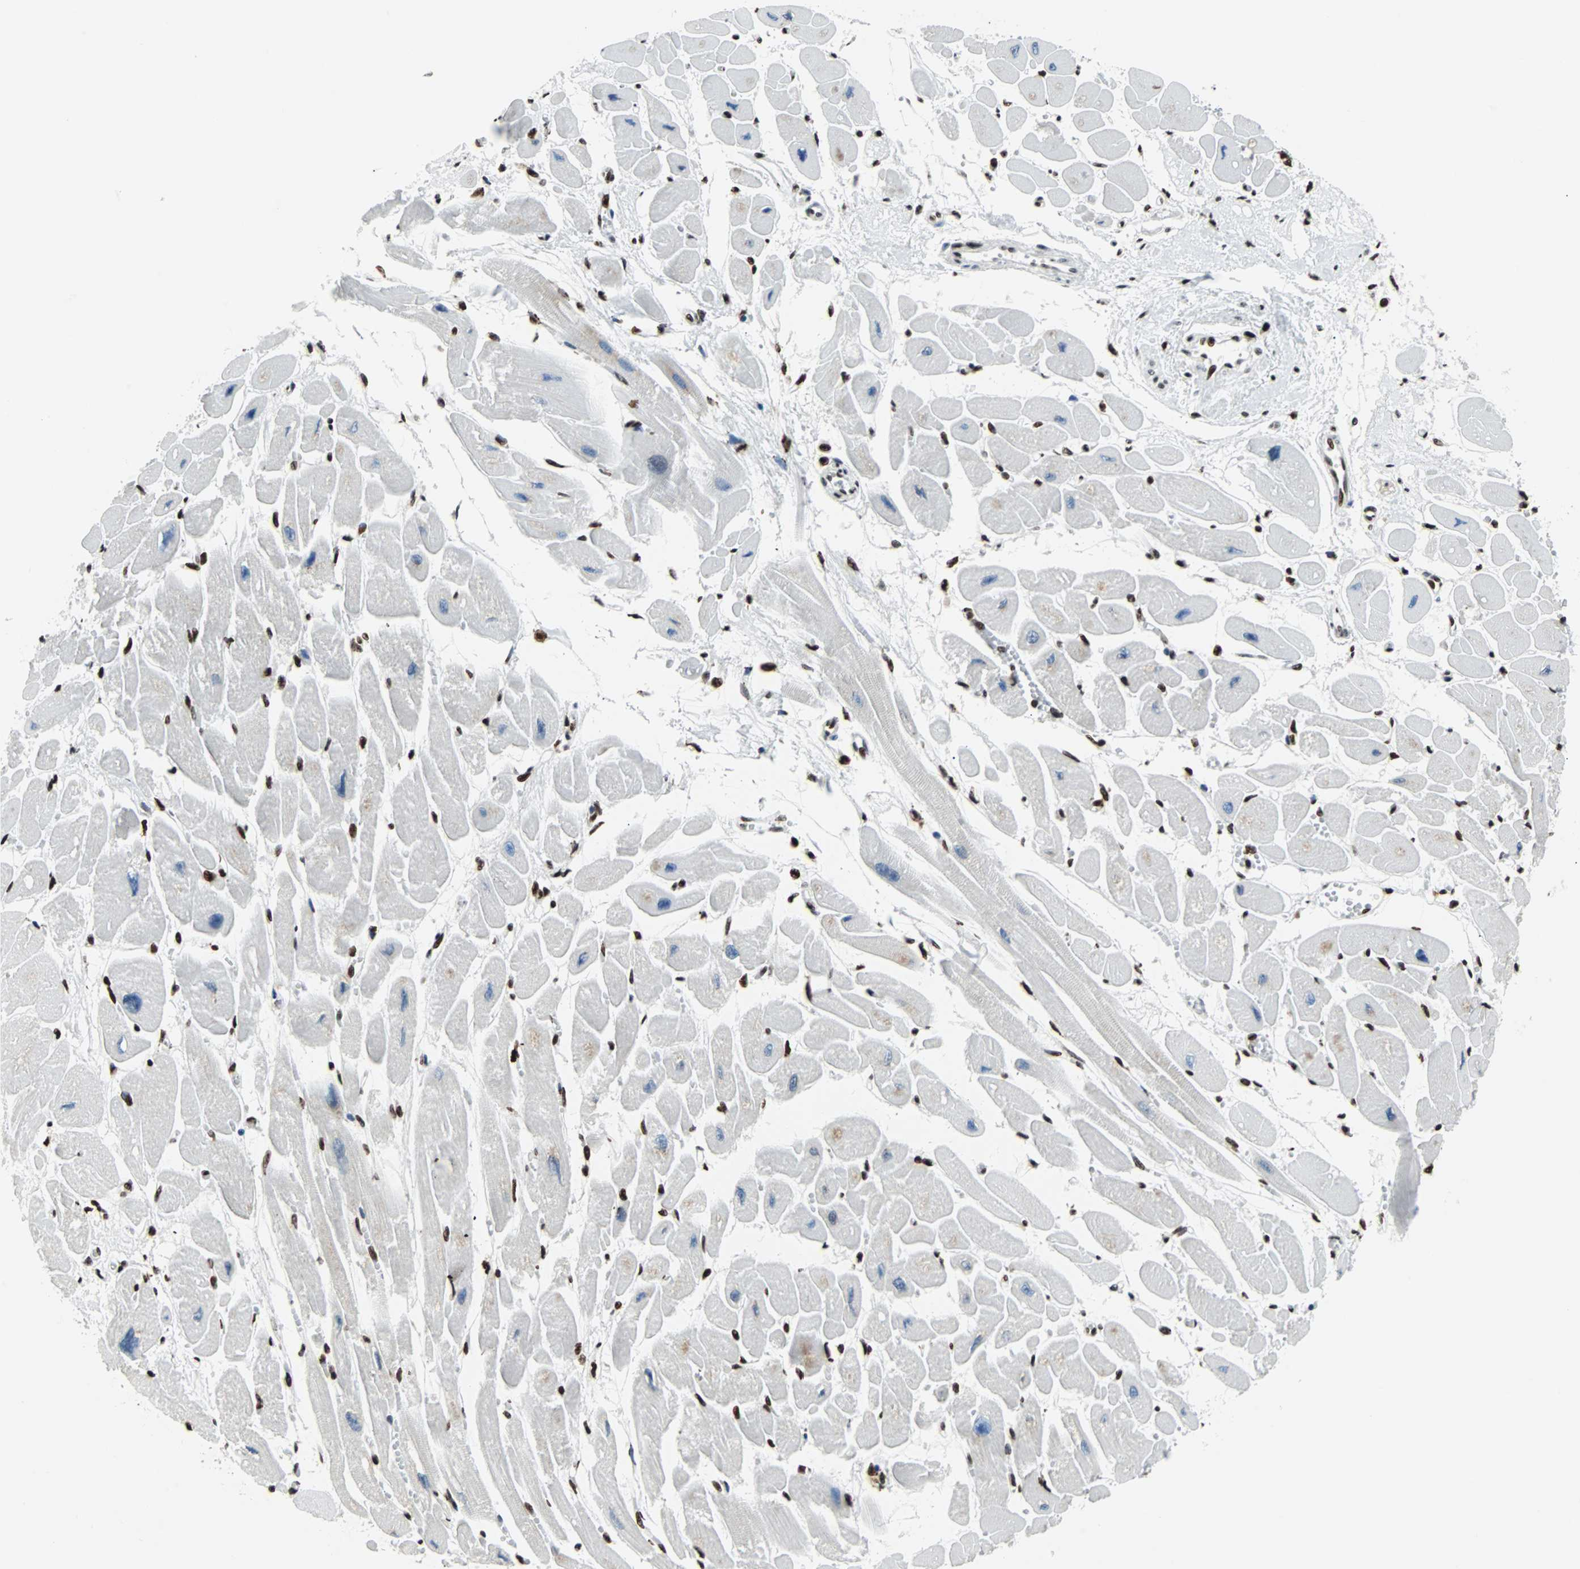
{"staining": {"intensity": "strong", "quantity": "25%-75%", "location": "nuclear"}, "tissue": "heart muscle", "cell_type": "Cardiomyocytes", "image_type": "normal", "snomed": [{"axis": "morphology", "description": "Normal tissue, NOS"}, {"axis": "topography", "description": "Heart"}], "caption": "Heart muscle was stained to show a protein in brown. There is high levels of strong nuclear positivity in approximately 25%-75% of cardiomyocytes.", "gene": "ZNF131", "patient": {"sex": "female", "age": 54}}